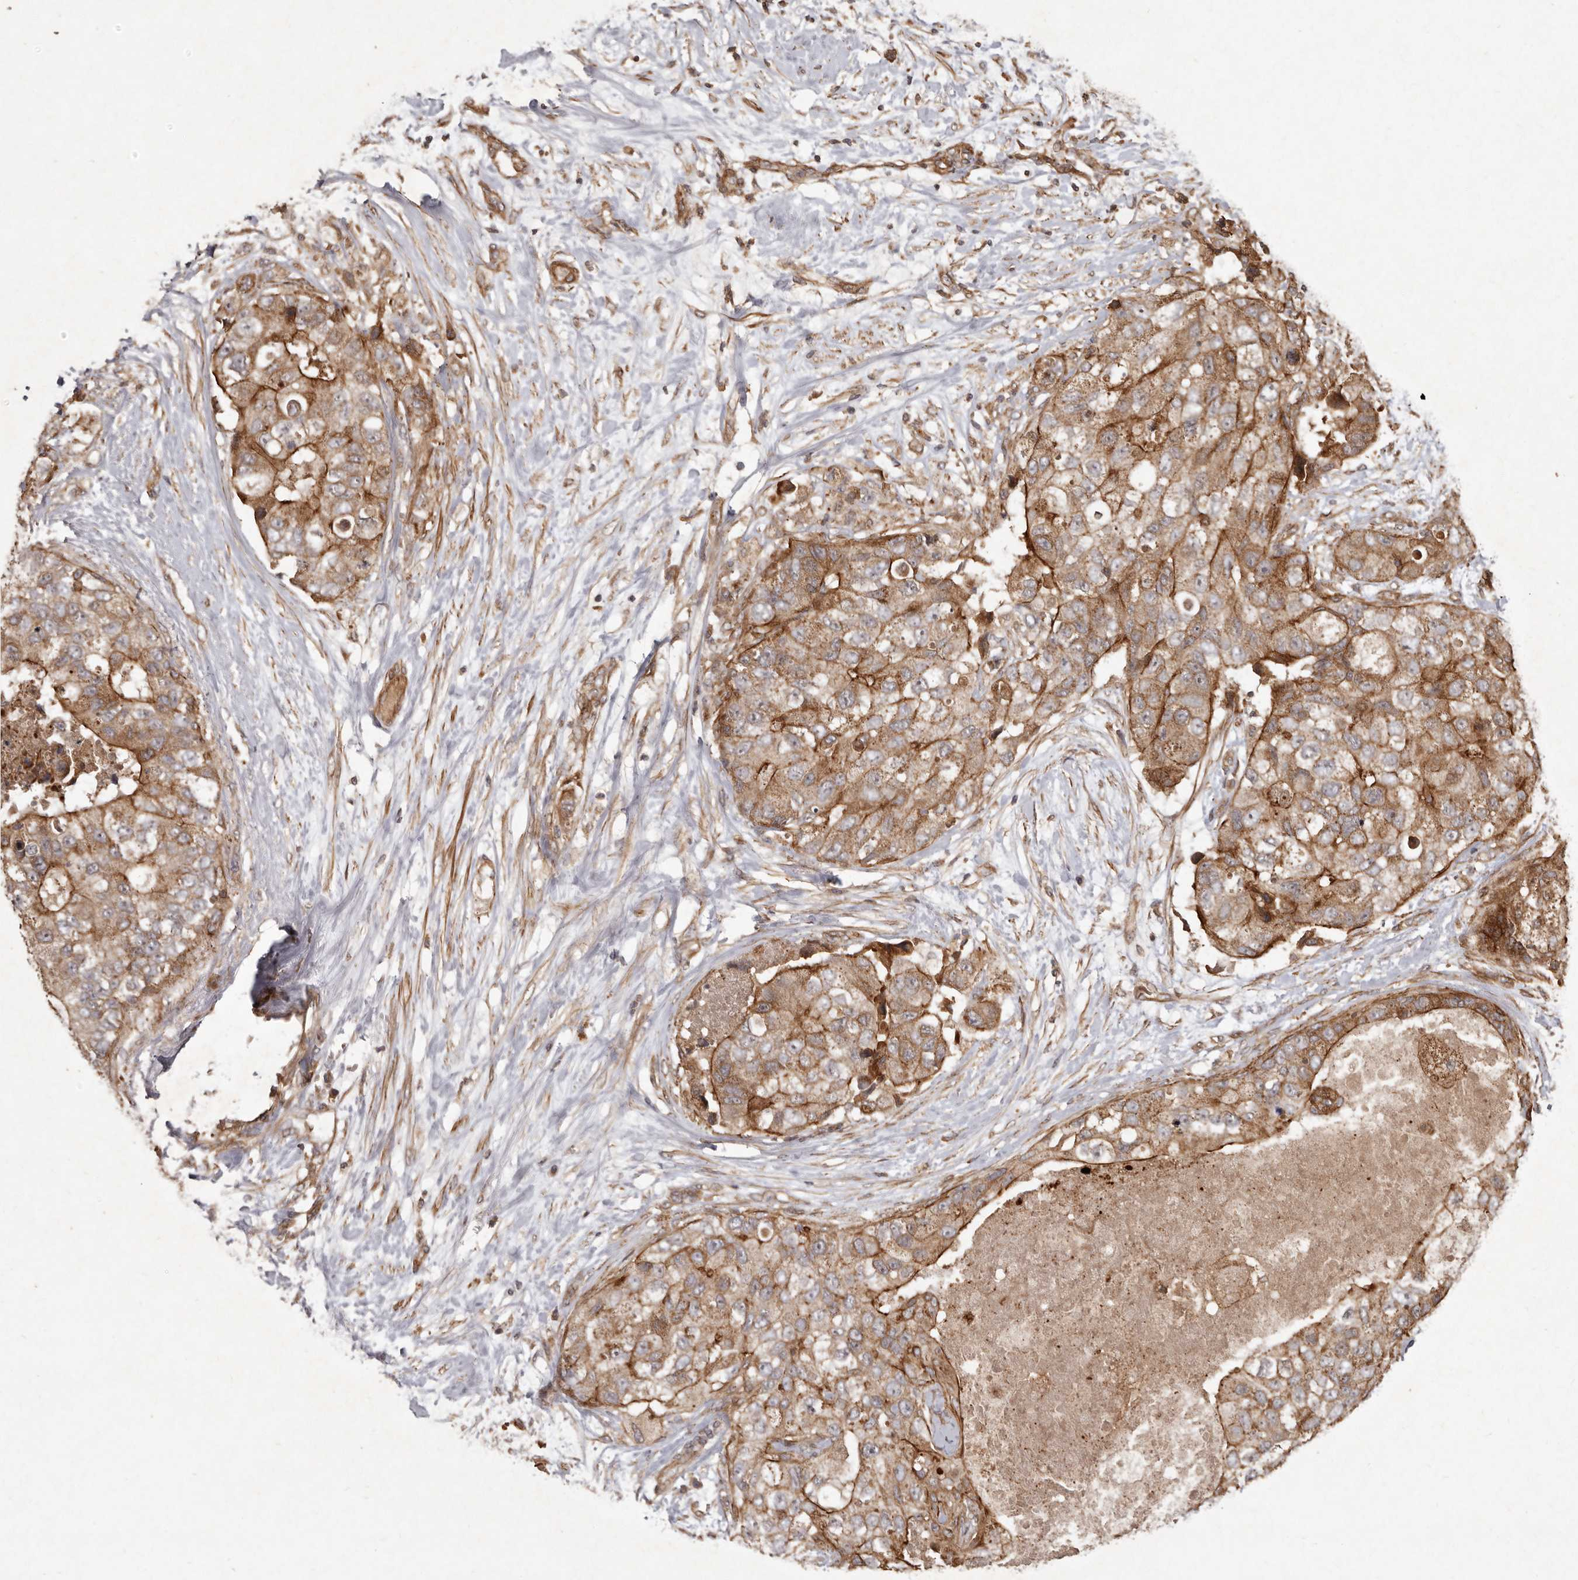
{"staining": {"intensity": "moderate", "quantity": ">75%", "location": "cytoplasmic/membranous"}, "tissue": "breast cancer", "cell_type": "Tumor cells", "image_type": "cancer", "snomed": [{"axis": "morphology", "description": "Duct carcinoma"}, {"axis": "topography", "description": "Breast"}], "caption": "This histopathology image shows breast cancer (intraductal carcinoma) stained with IHC to label a protein in brown. The cytoplasmic/membranous of tumor cells show moderate positivity for the protein. Nuclei are counter-stained blue.", "gene": "SEMA3A", "patient": {"sex": "female", "age": 62}}